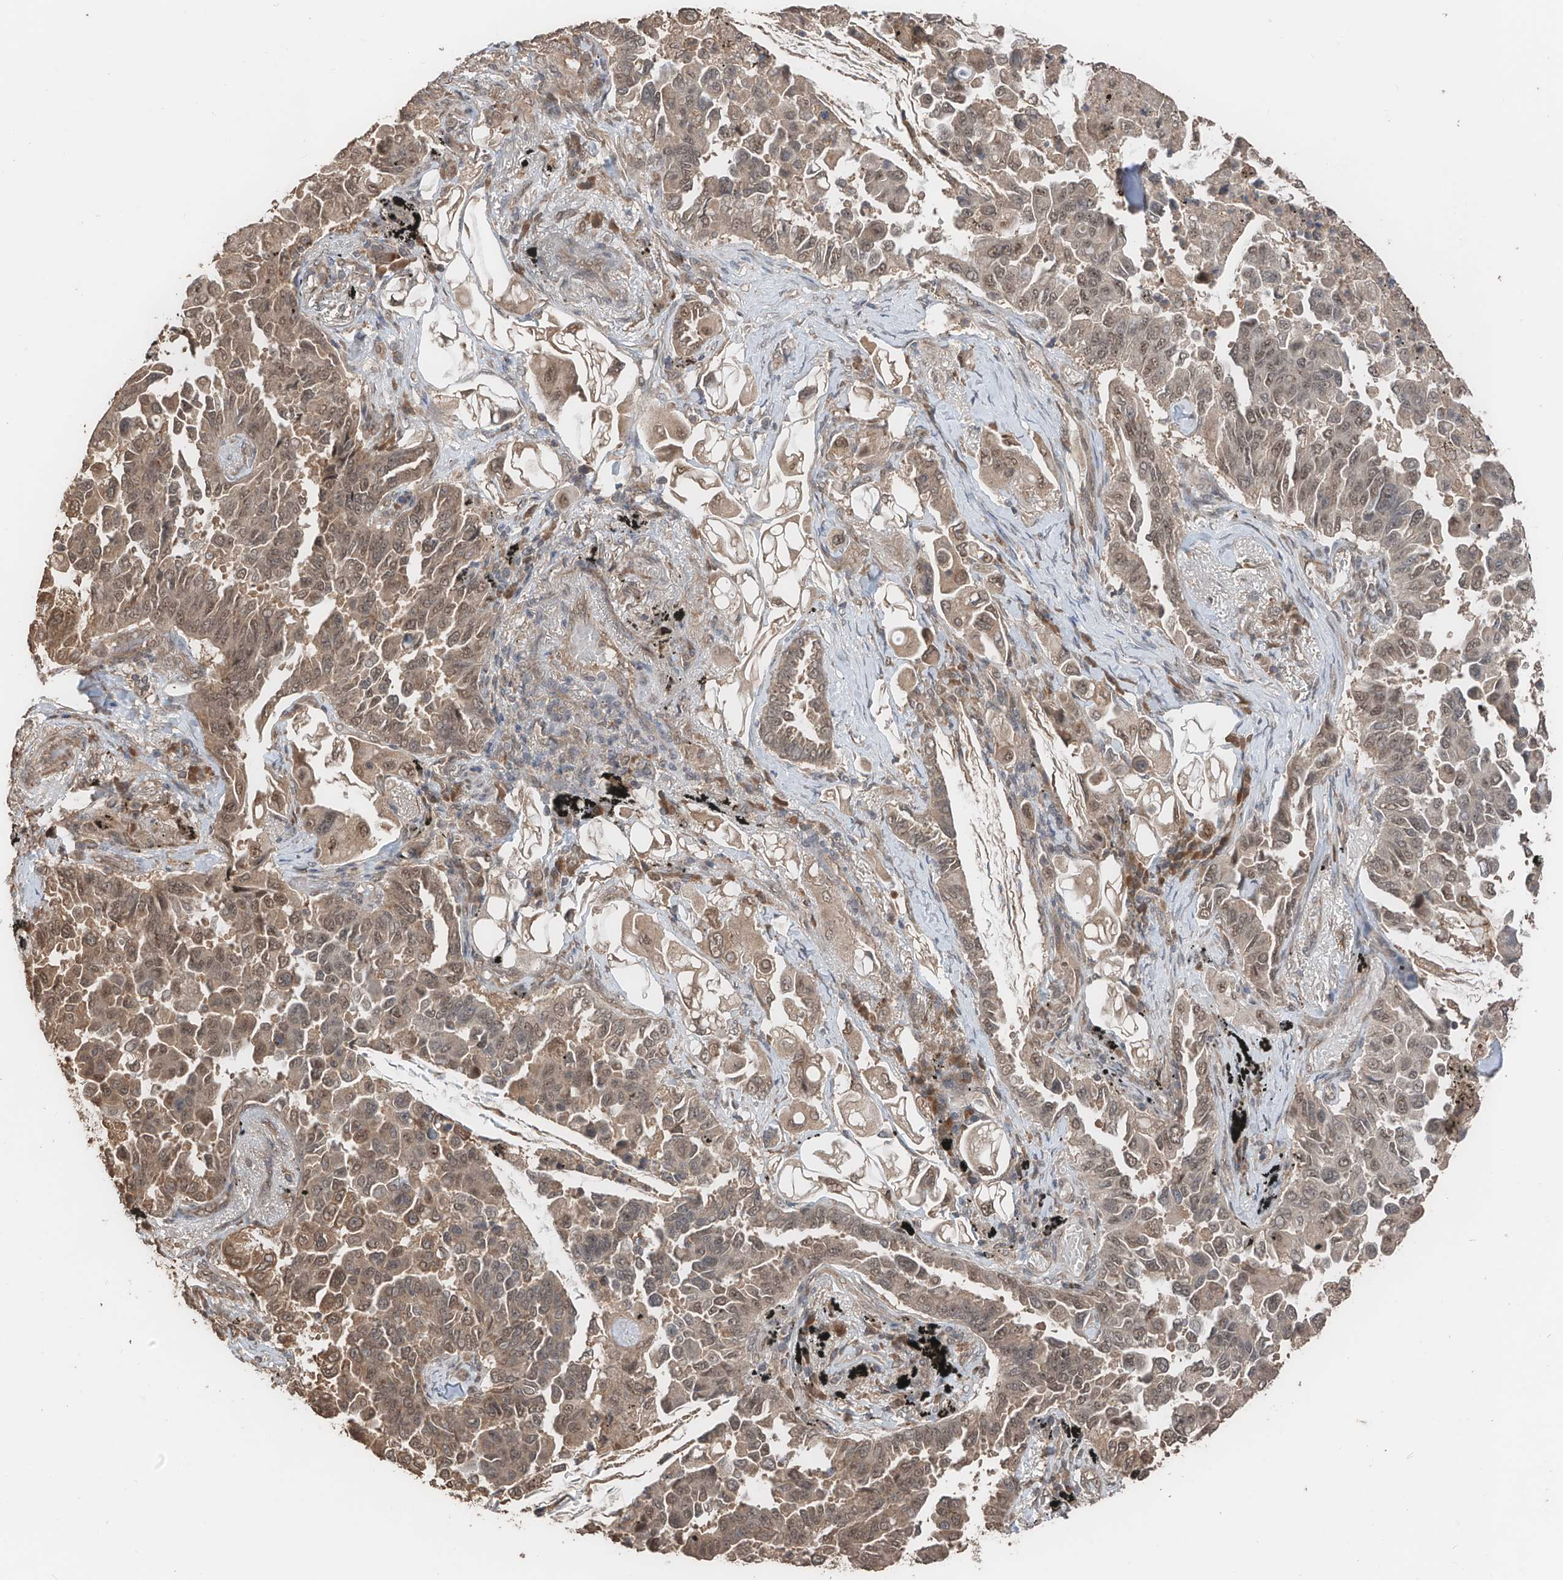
{"staining": {"intensity": "moderate", "quantity": ">75%", "location": "cytoplasmic/membranous,nuclear"}, "tissue": "lung cancer", "cell_type": "Tumor cells", "image_type": "cancer", "snomed": [{"axis": "morphology", "description": "Adenocarcinoma, NOS"}, {"axis": "topography", "description": "Lung"}], "caption": "Protein staining of adenocarcinoma (lung) tissue reveals moderate cytoplasmic/membranous and nuclear expression in approximately >75% of tumor cells.", "gene": "FAM135A", "patient": {"sex": "female", "age": 67}}